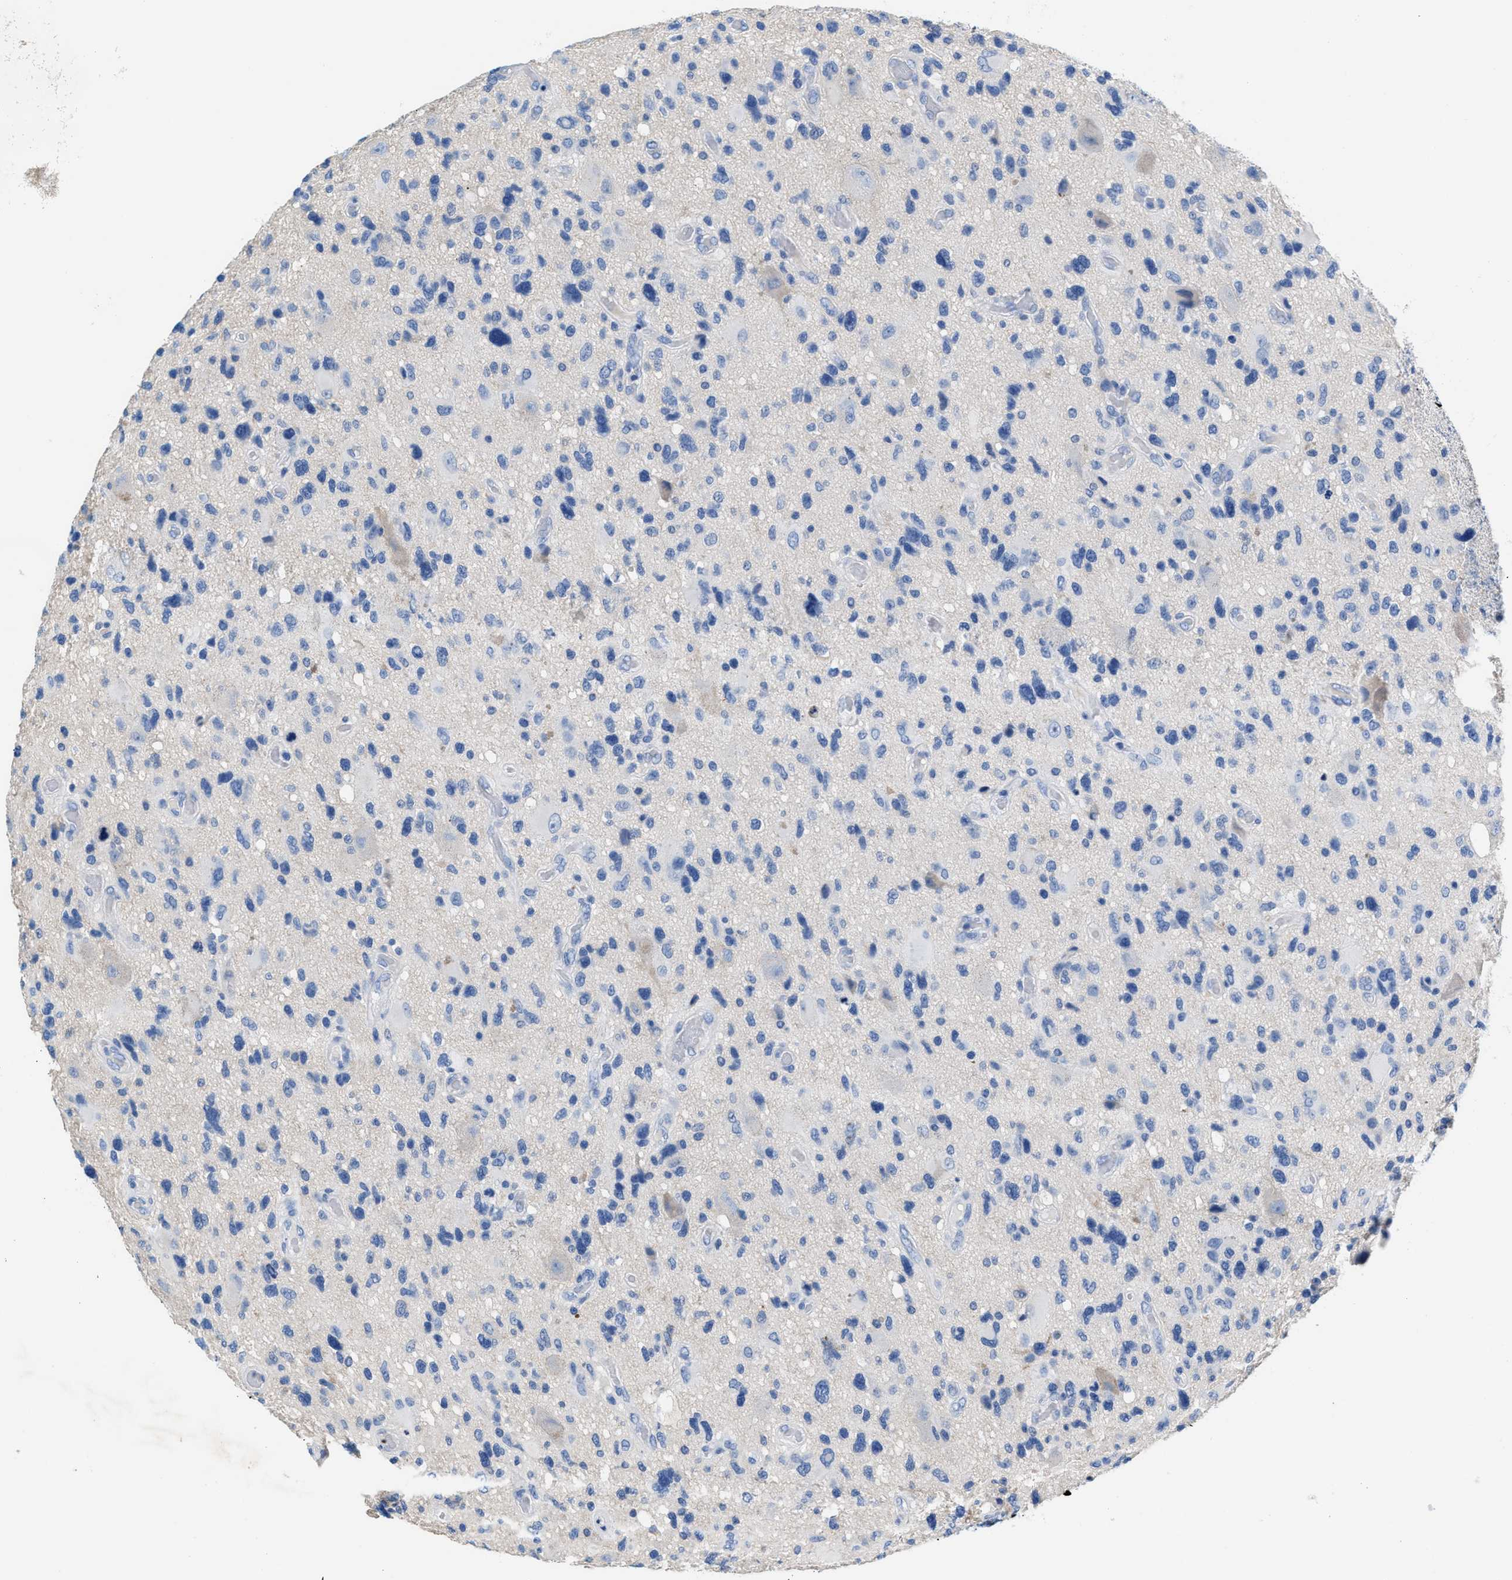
{"staining": {"intensity": "negative", "quantity": "none", "location": "none"}, "tissue": "glioma", "cell_type": "Tumor cells", "image_type": "cancer", "snomed": [{"axis": "morphology", "description": "Glioma, malignant, High grade"}, {"axis": "topography", "description": "Brain"}], "caption": "The immunohistochemistry photomicrograph has no significant positivity in tumor cells of glioma tissue.", "gene": "SLFN13", "patient": {"sex": "male", "age": 33}}